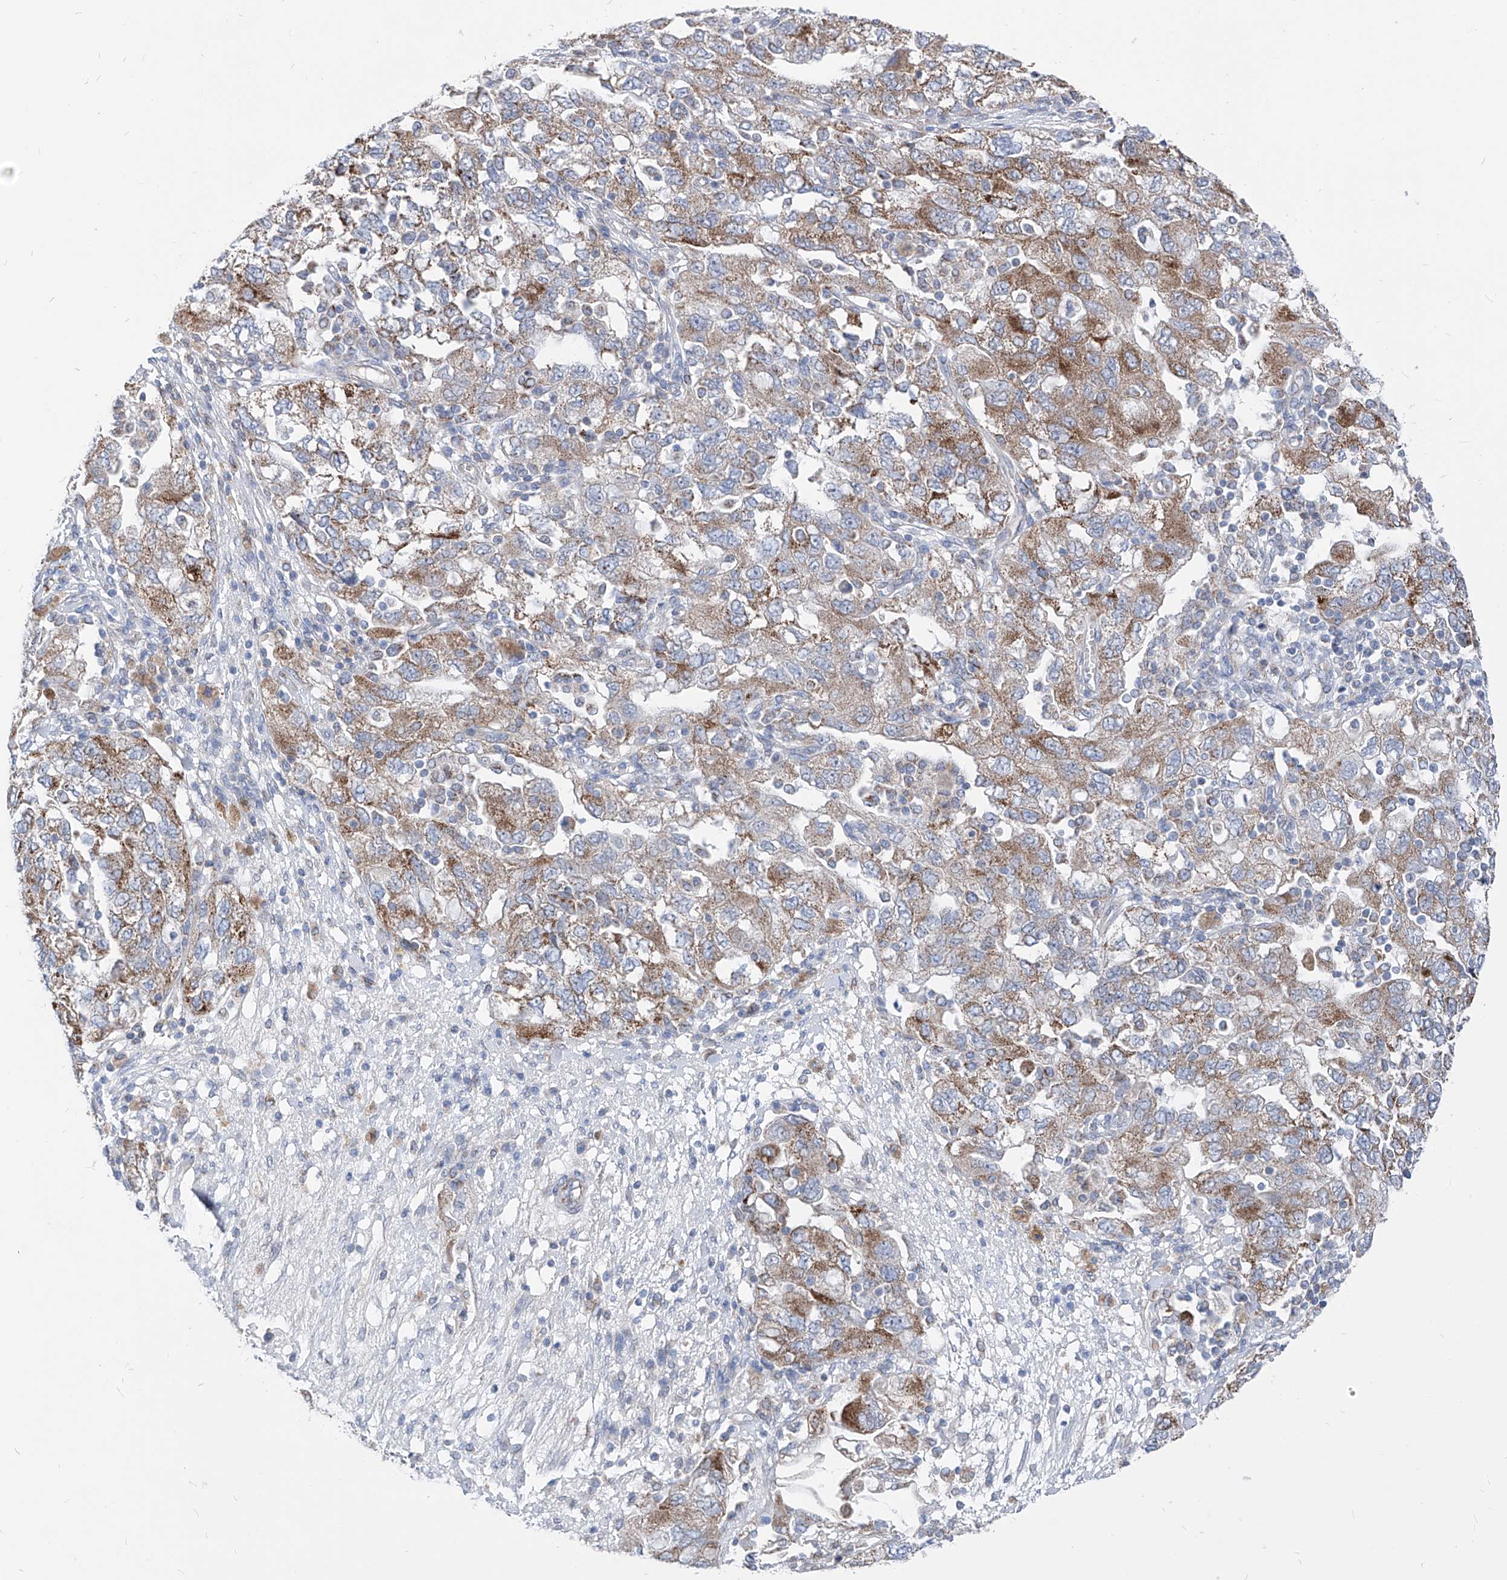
{"staining": {"intensity": "moderate", "quantity": "25%-75%", "location": "cytoplasmic/membranous"}, "tissue": "ovarian cancer", "cell_type": "Tumor cells", "image_type": "cancer", "snomed": [{"axis": "morphology", "description": "Carcinoma, NOS"}, {"axis": "morphology", "description": "Cystadenocarcinoma, serous, NOS"}, {"axis": "topography", "description": "Ovary"}], "caption": "Immunohistochemical staining of human ovarian cancer shows moderate cytoplasmic/membranous protein expression in about 25%-75% of tumor cells.", "gene": "AGPS", "patient": {"sex": "female", "age": 69}}